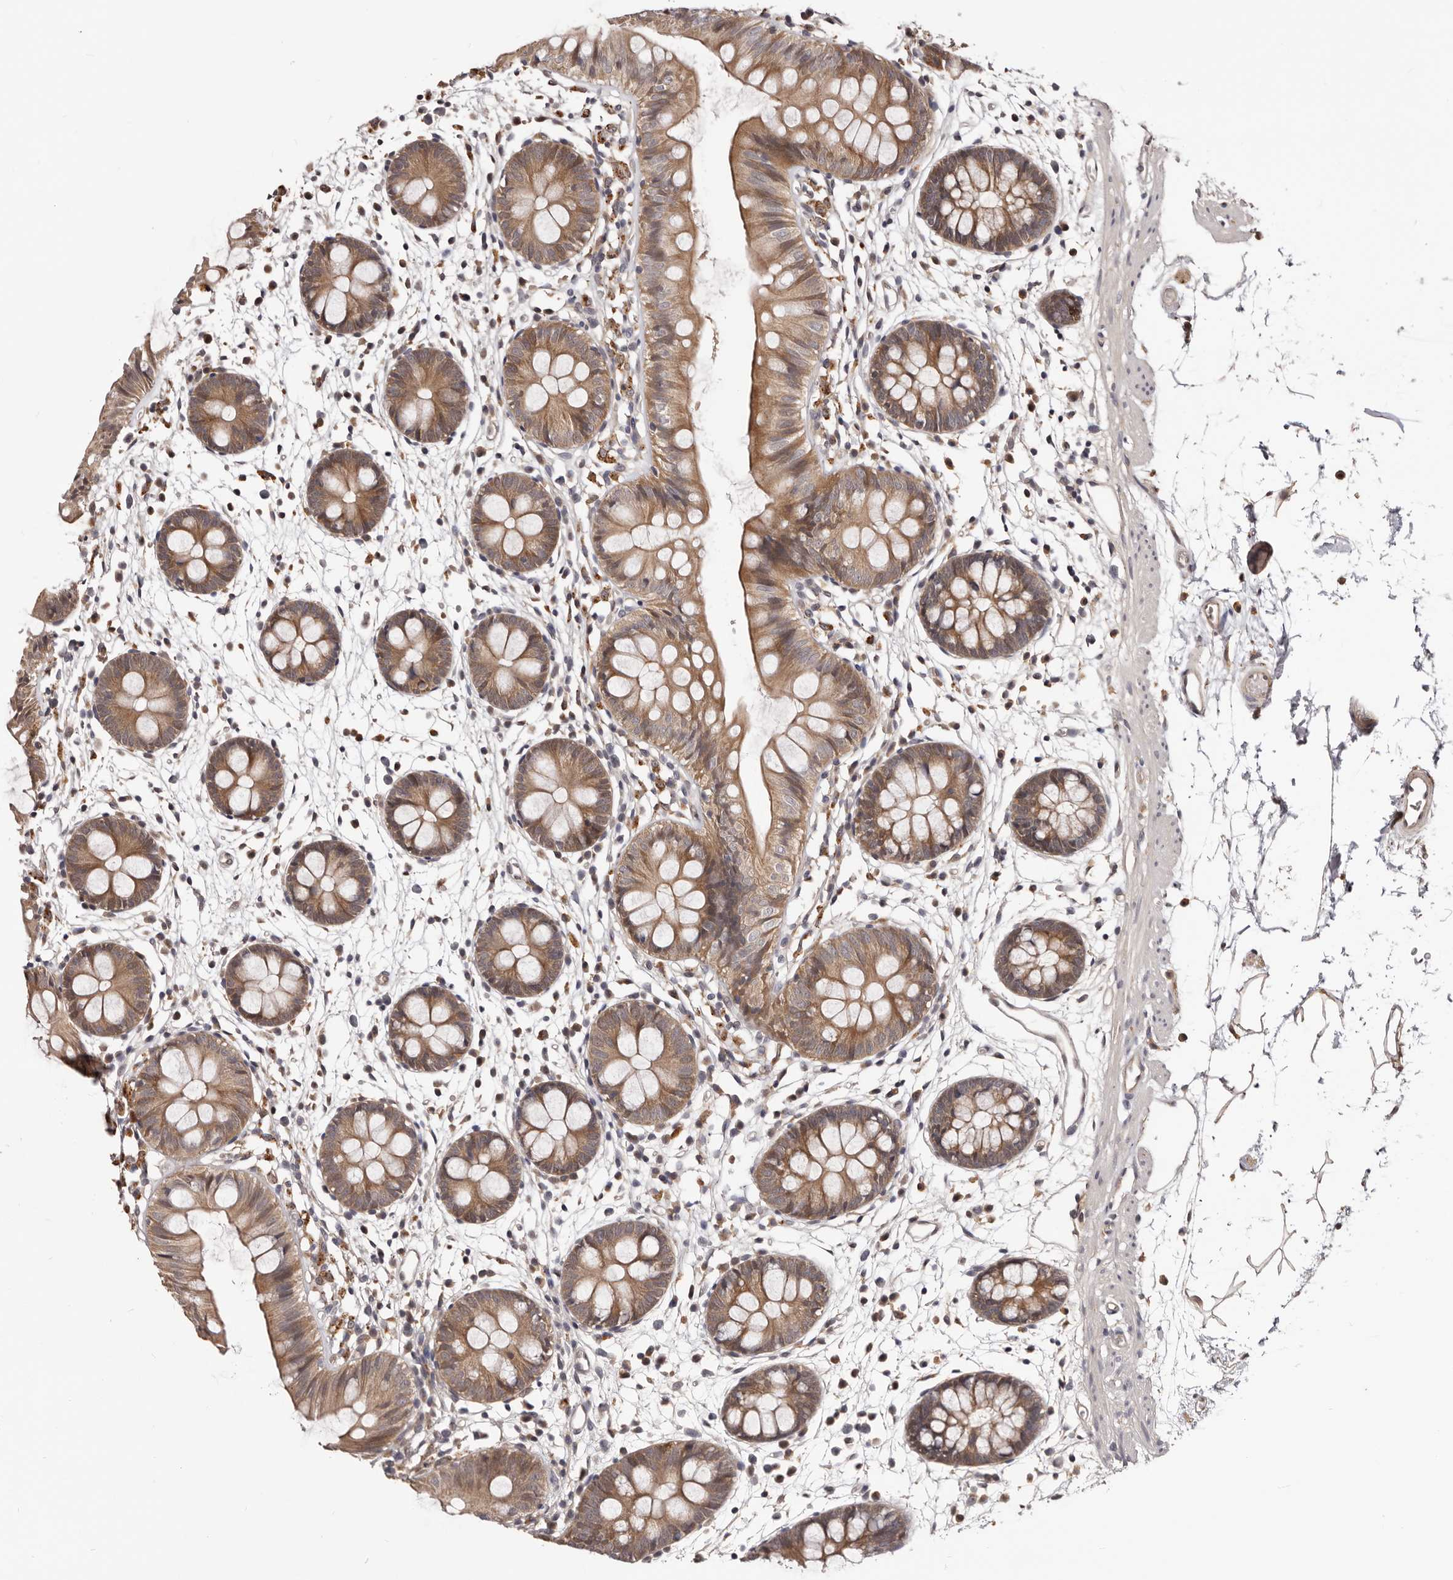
{"staining": {"intensity": "negative", "quantity": "none", "location": "none"}, "tissue": "colon", "cell_type": "Endothelial cells", "image_type": "normal", "snomed": [{"axis": "morphology", "description": "Normal tissue, NOS"}, {"axis": "topography", "description": "Colon"}], "caption": "A high-resolution histopathology image shows immunohistochemistry staining of unremarkable colon, which demonstrates no significant expression in endothelial cells.", "gene": "MDP1", "patient": {"sex": "male", "age": 56}}